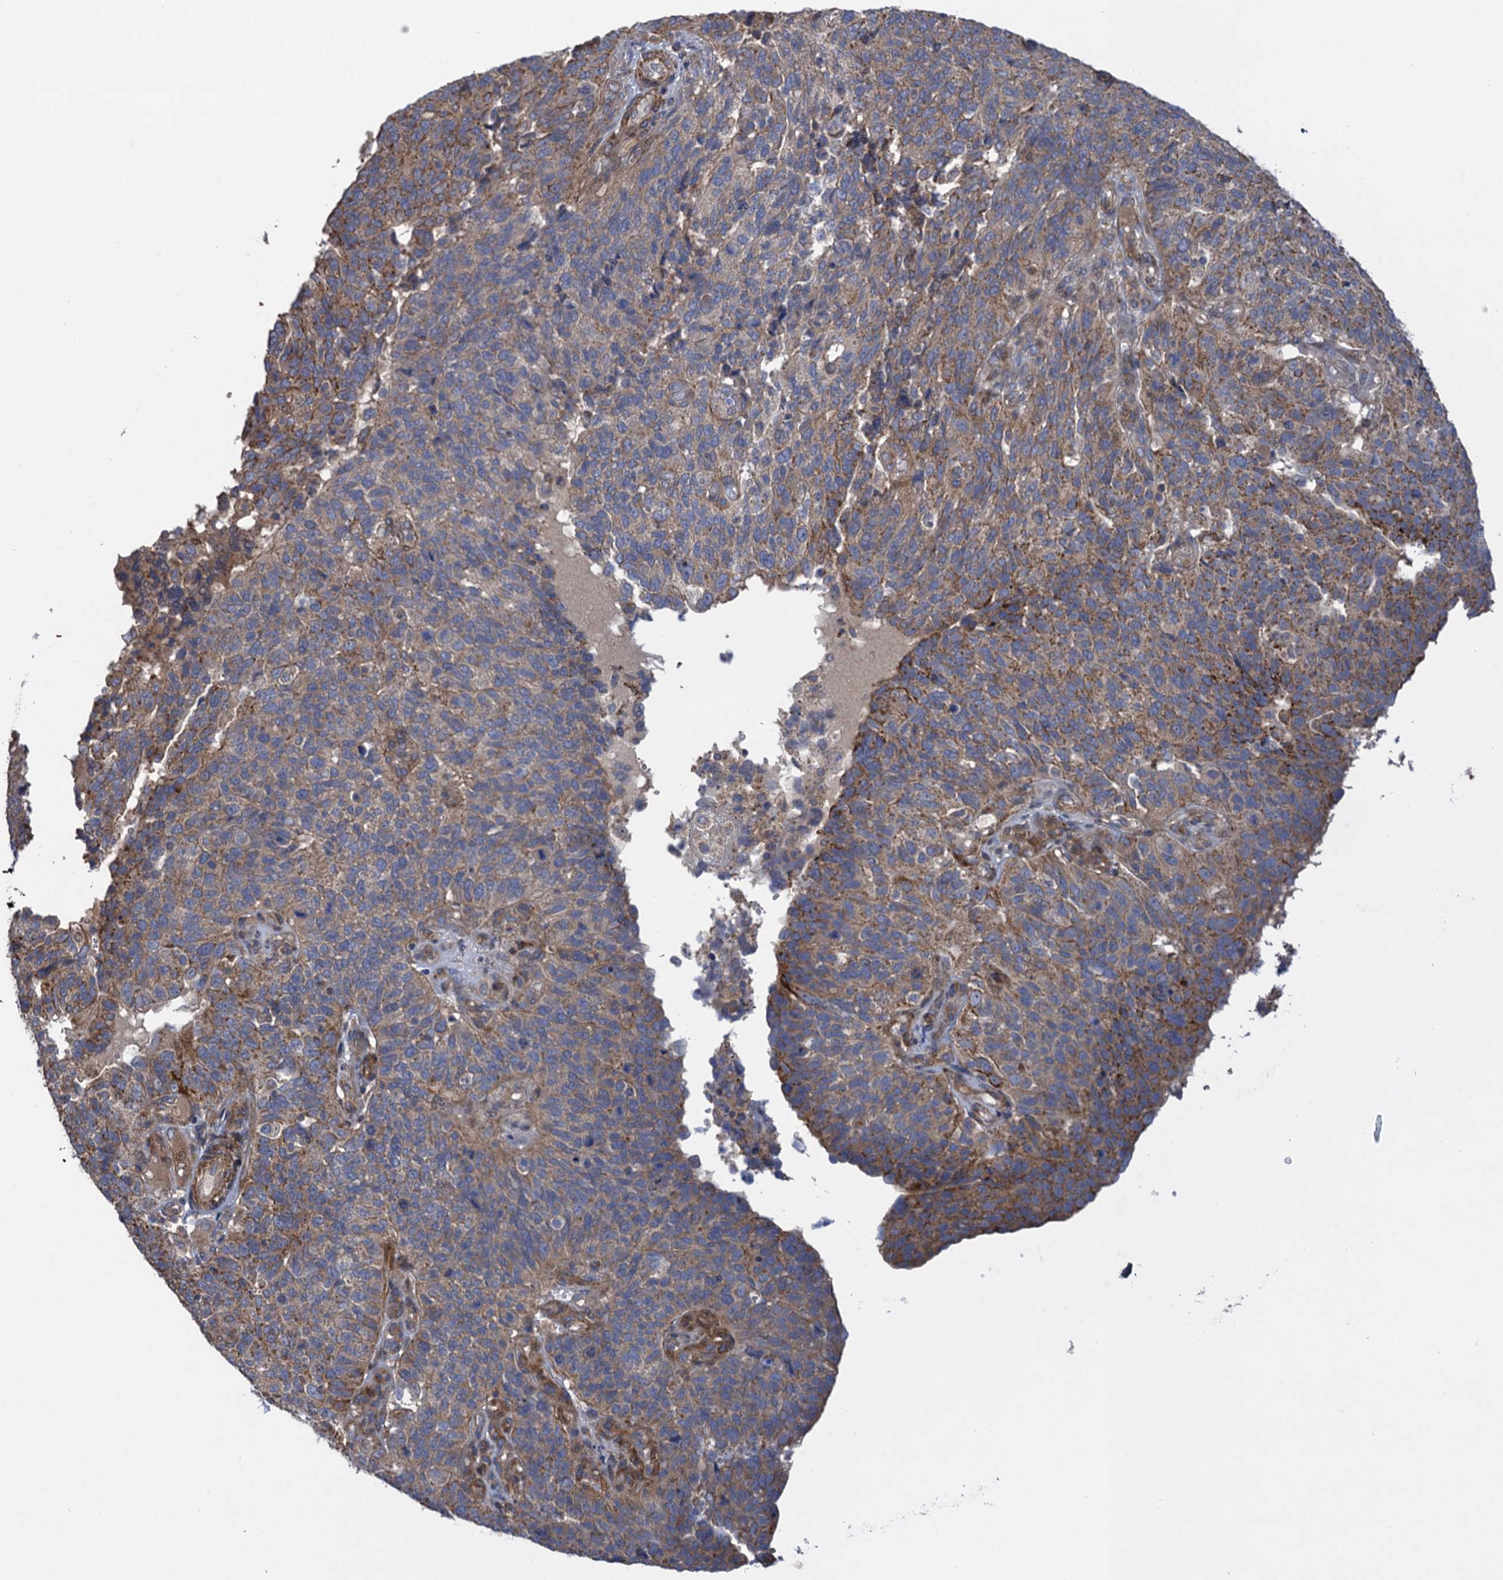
{"staining": {"intensity": "moderate", "quantity": "<25%", "location": "cytoplasmic/membranous"}, "tissue": "endometrial cancer", "cell_type": "Tumor cells", "image_type": "cancer", "snomed": [{"axis": "morphology", "description": "Adenocarcinoma, NOS"}, {"axis": "topography", "description": "Endometrium"}], "caption": "This histopathology image exhibits immunohistochemistry (IHC) staining of human adenocarcinoma (endometrial), with low moderate cytoplasmic/membranous positivity in approximately <25% of tumor cells.", "gene": "WDR88", "patient": {"sex": "female", "age": 66}}